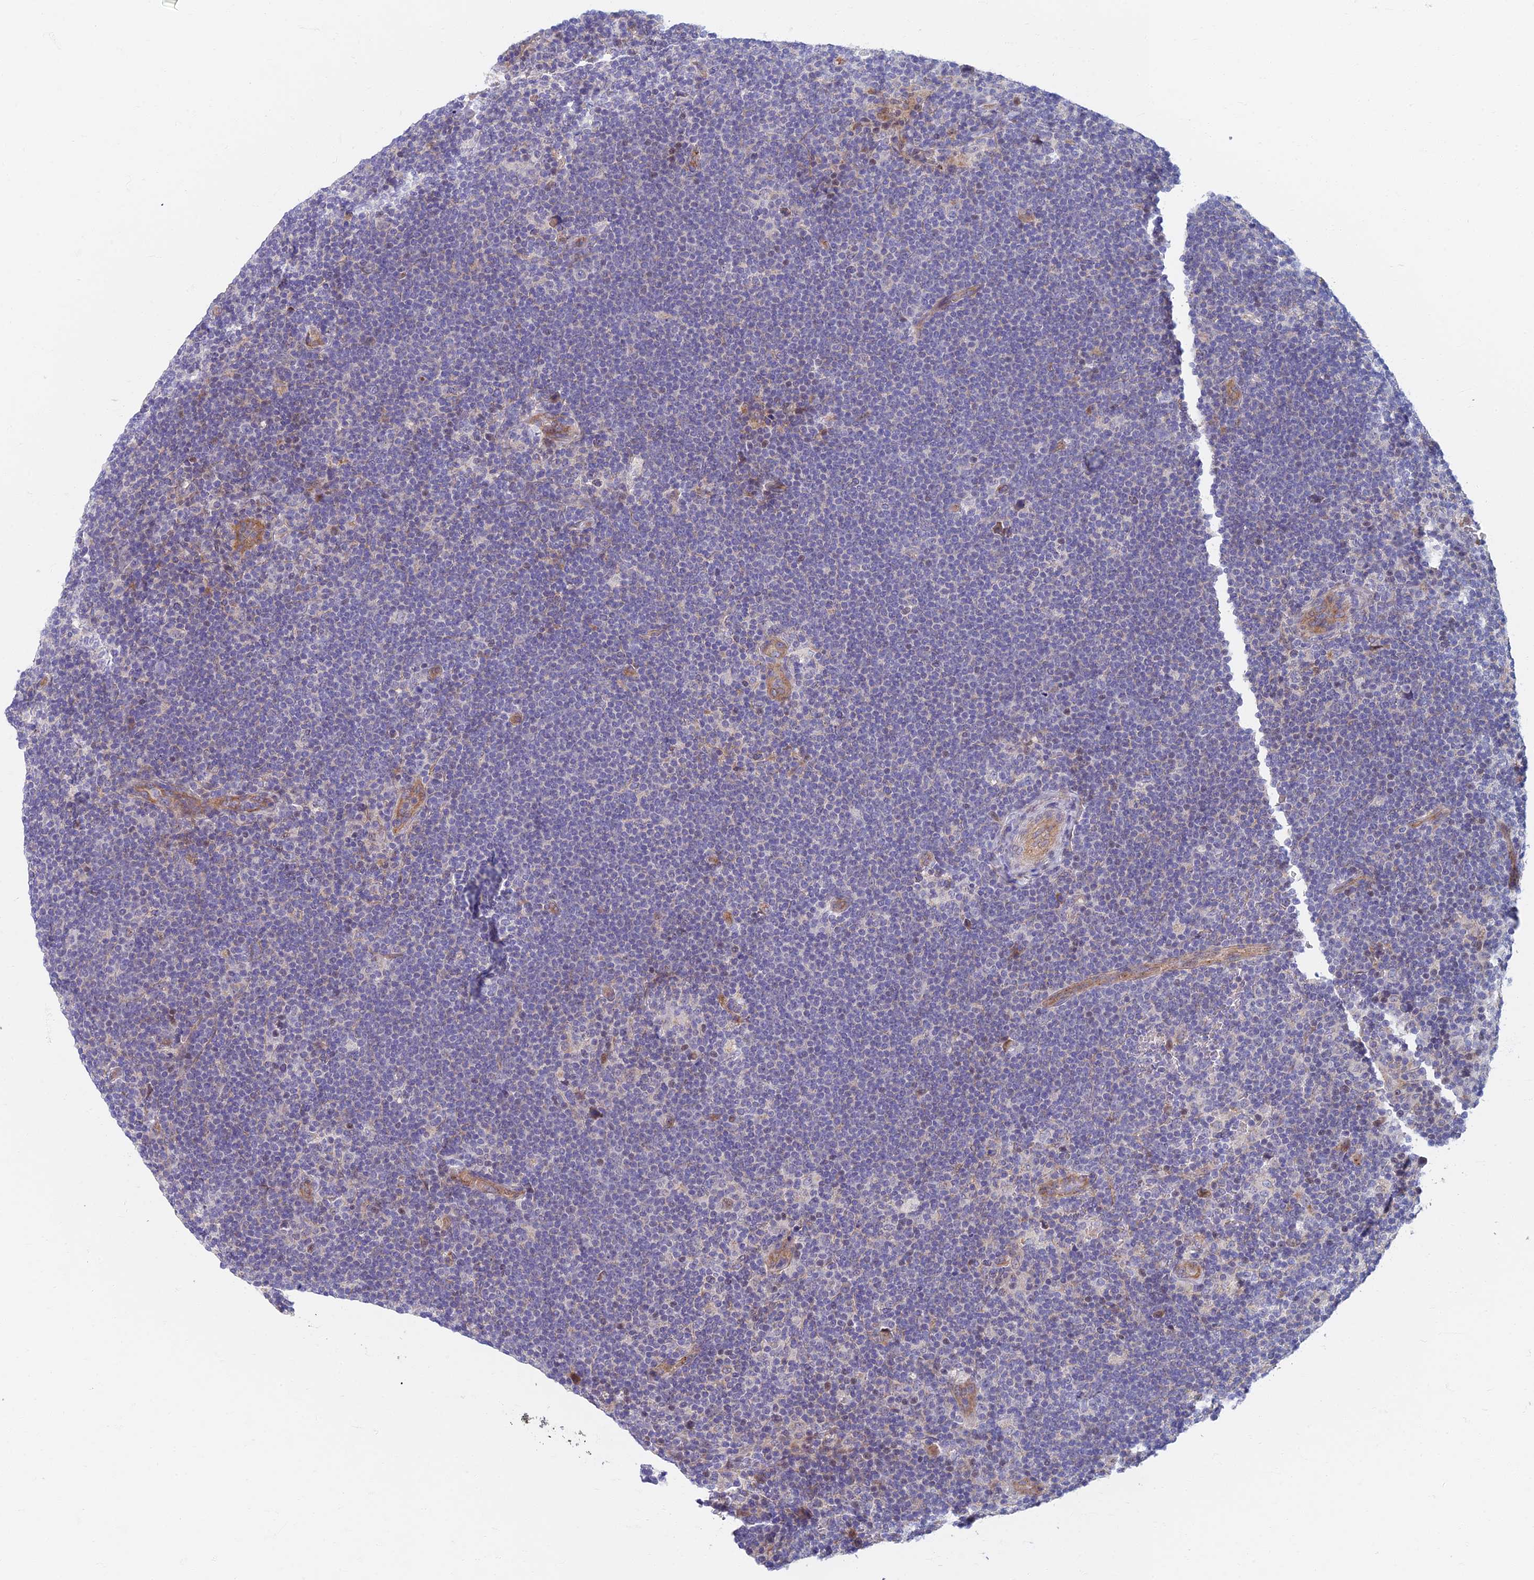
{"staining": {"intensity": "negative", "quantity": "none", "location": "none"}, "tissue": "lymphoma", "cell_type": "Tumor cells", "image_type": "cancer", "snomed": [{"axis": "morphology", "description": "Hodgkin's disease, NOS"}, {"axis": "topography", "description": "Lymph node"}], "caption": "DAB (3,3'-diaminobenzidine) immunohistochemical staining of human lymphoma exhibits no significant positivity in tumor cells.", "gene": "RHBDL2", "patient": {"sex": "female", "age": 57}}